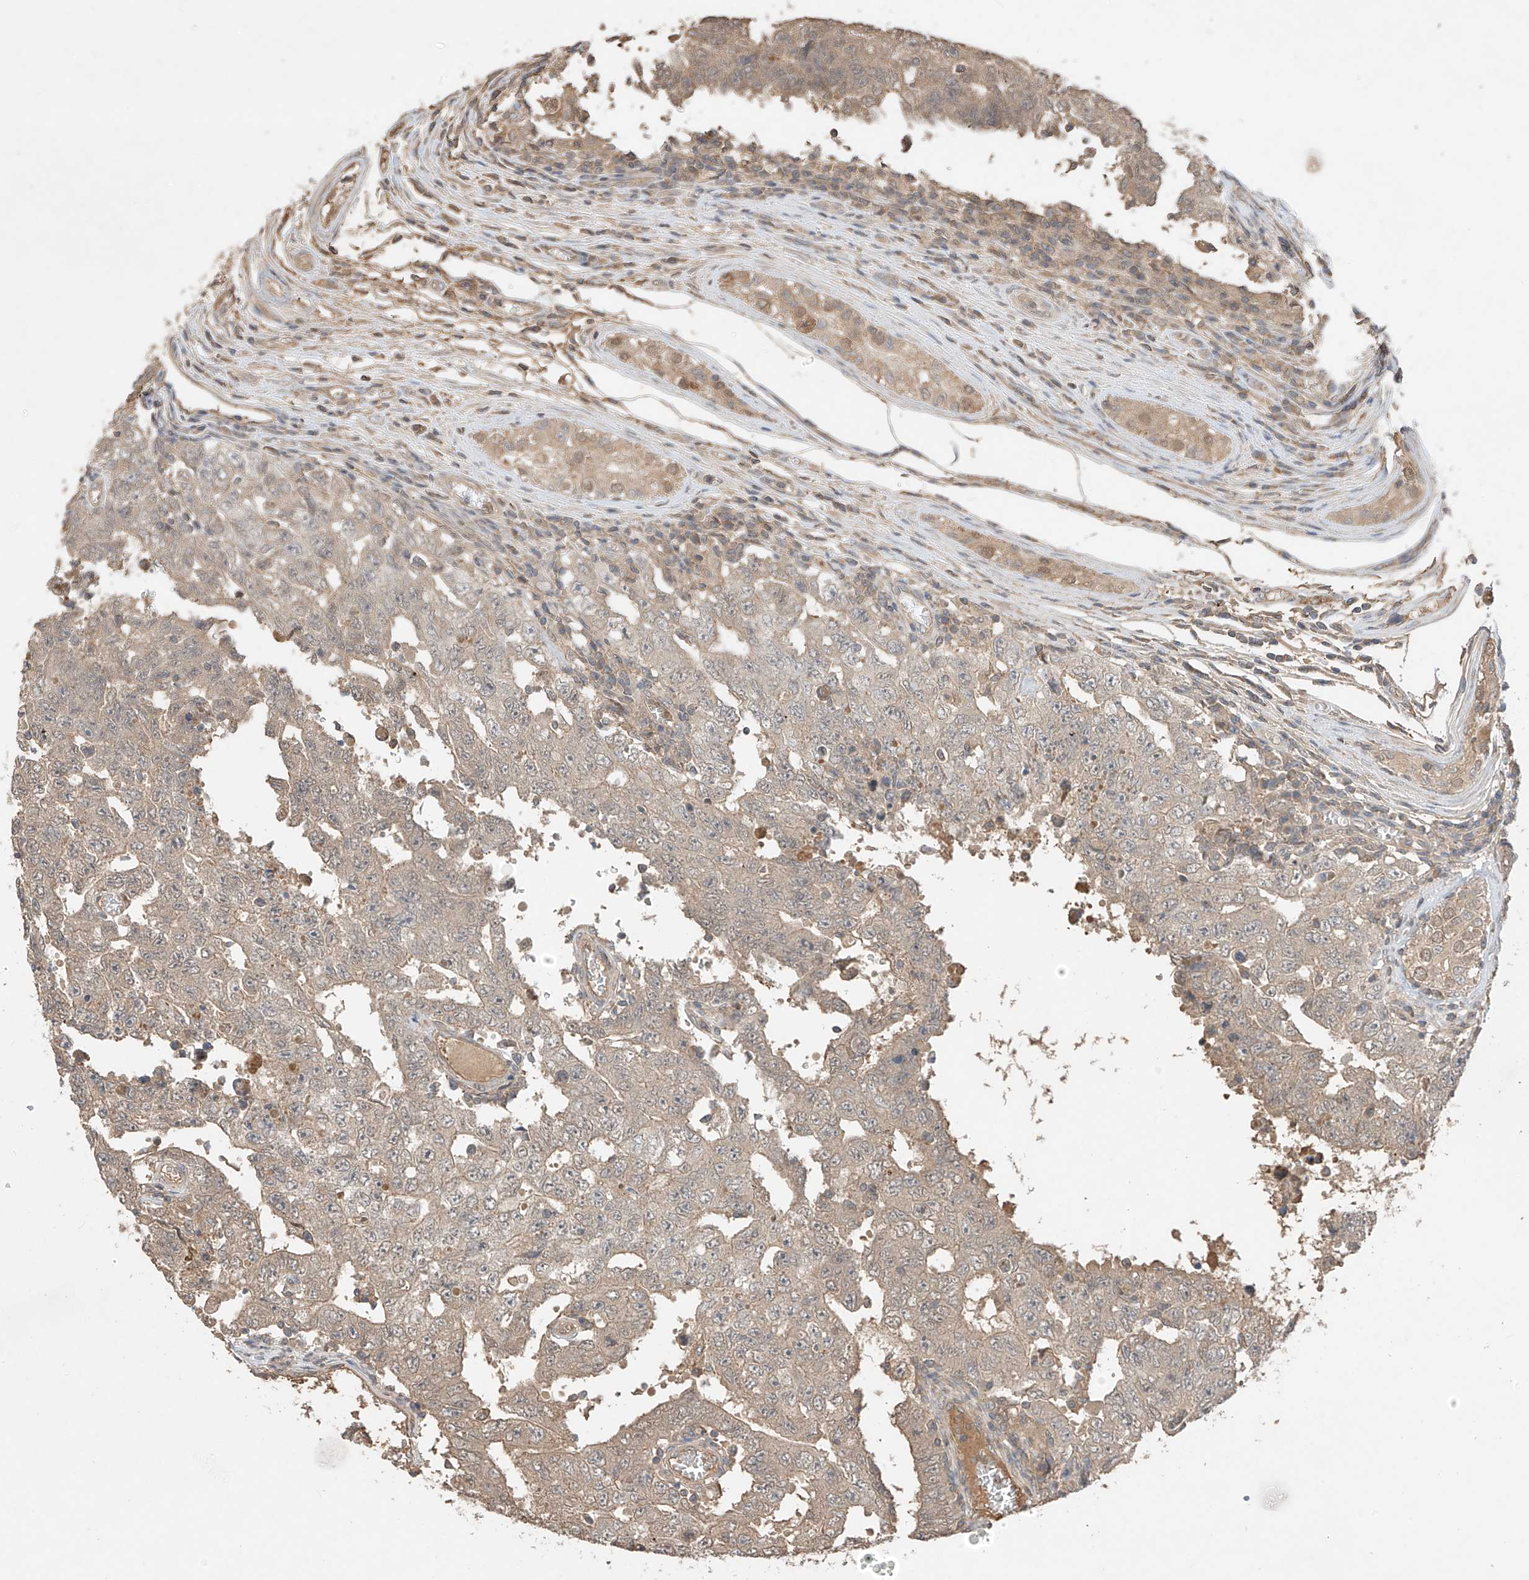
{"staining": {"intensity": "moderate", "quantity": "25%-75%", "location": "cytoplasmic/membranous"}, "tissue": "testis cancer", "cell_type": "Tumor cells", "image_type": "cancer", "snomed": [{"axis": "morphology", "description": "Carcinoma, Embryonal, NOS"}, {"axis": "topography", "description": "Testis"}], "caption": "An image of human testis cancer stained for a protein exhibits moderate cytoplasmic/membranous brown staining in tumor cells. (DAB (3,3'-diaminobenzidine) IHC with brightfield microscopy, high magnification).", "gene": "CACNA2D4", "patient": {"sex": "male", "age": 26}}